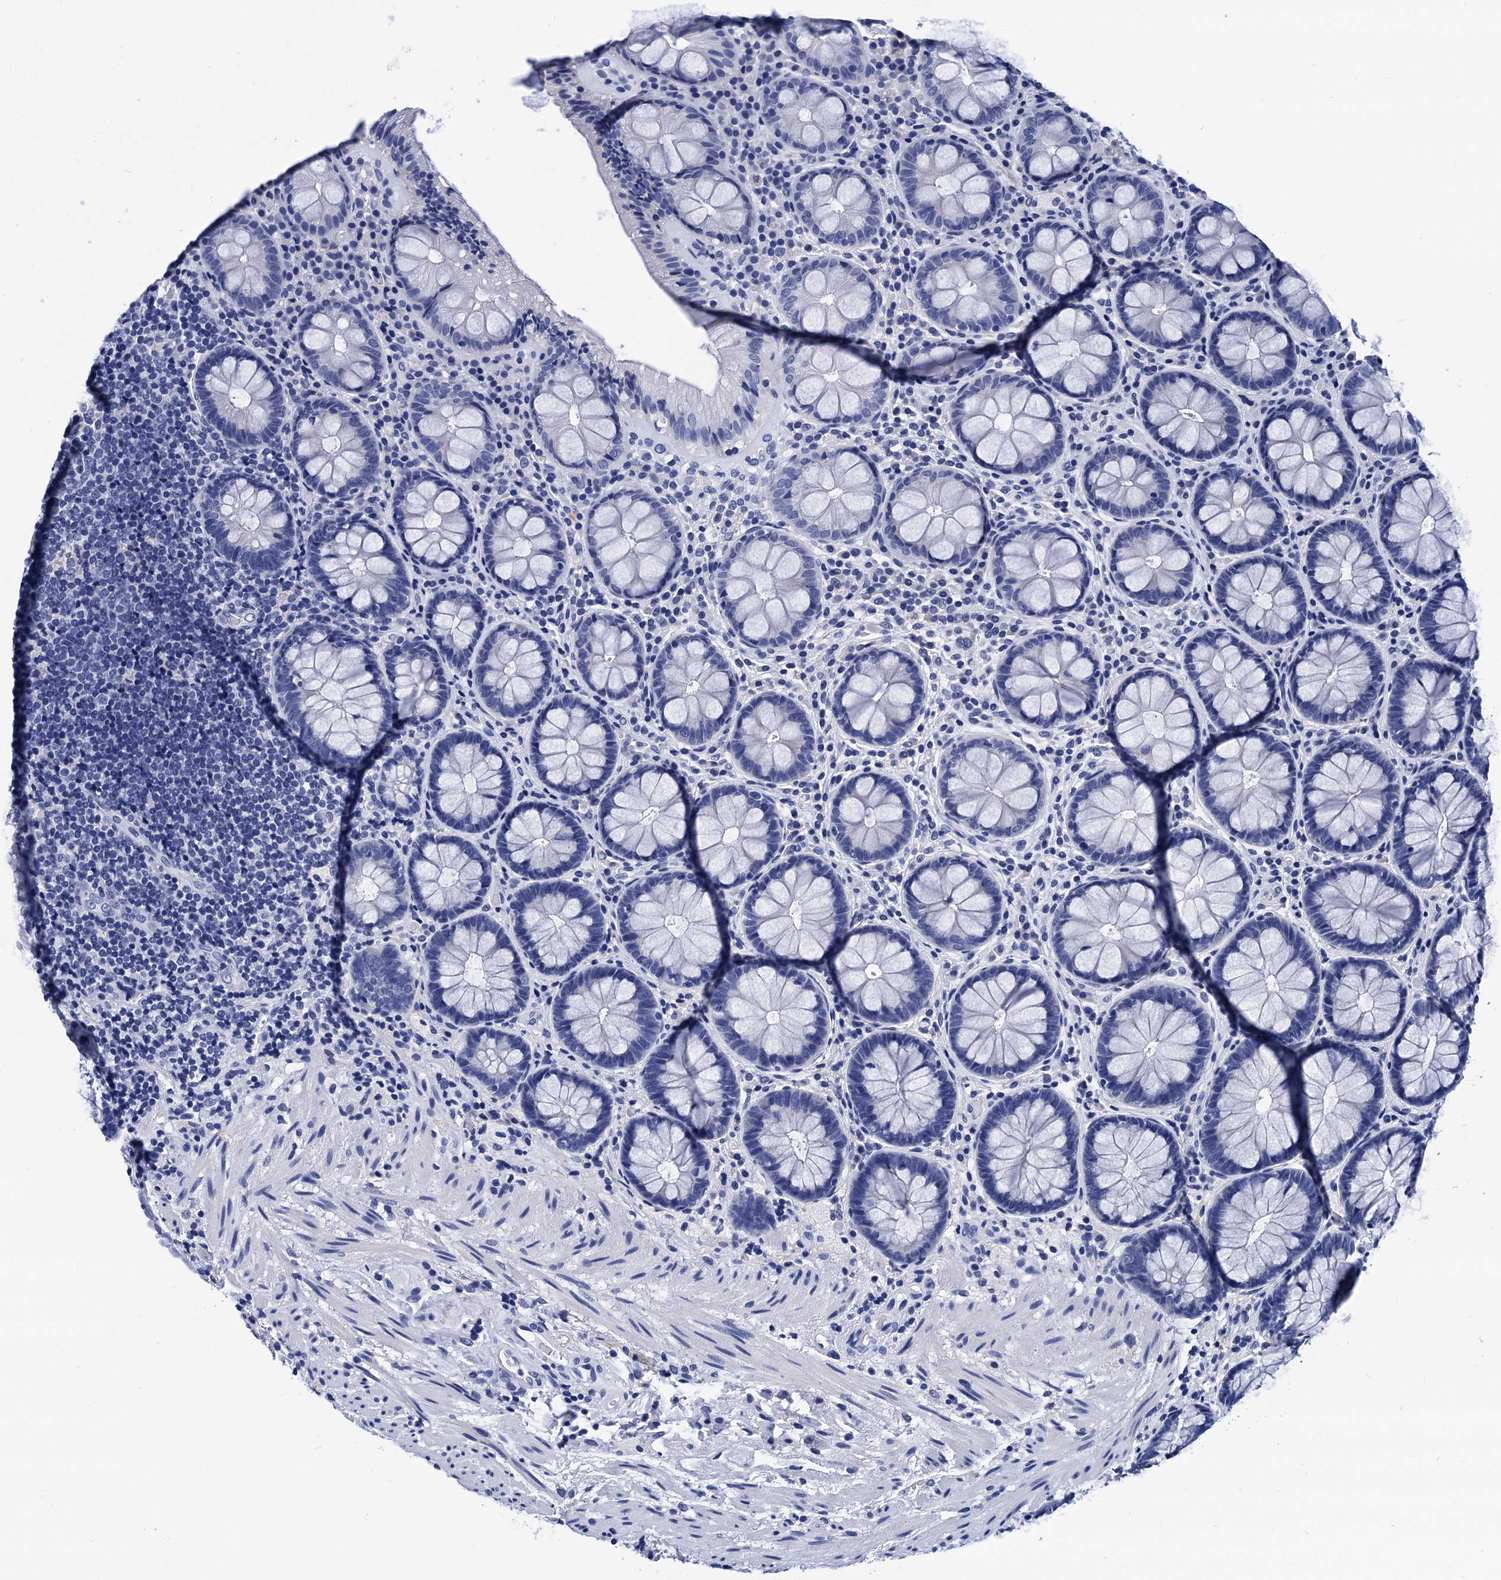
{"staining": {"intensity": "negative", "quantity": "none", "location": "none"}, "tissue": "rectum", "cell_type": "Glandular cells", "image_type": "normal", "snomed": [{"axis": "morphology", "description": "Normal tissue, NOS"}, {"axis": "topography", "description": "Rectum"}], "caption": "Rectum was stained to show a protein in brown. There is no significant staining in glandular cells. (Stains: DAB (3,3'-diaminobenzidine) IHC with hematoxylin counter stain, Microscopy: brightfield microscopy at high magnification).", "gene": "MYBPC3", "patient": {"sex": "male", "age": 83}}